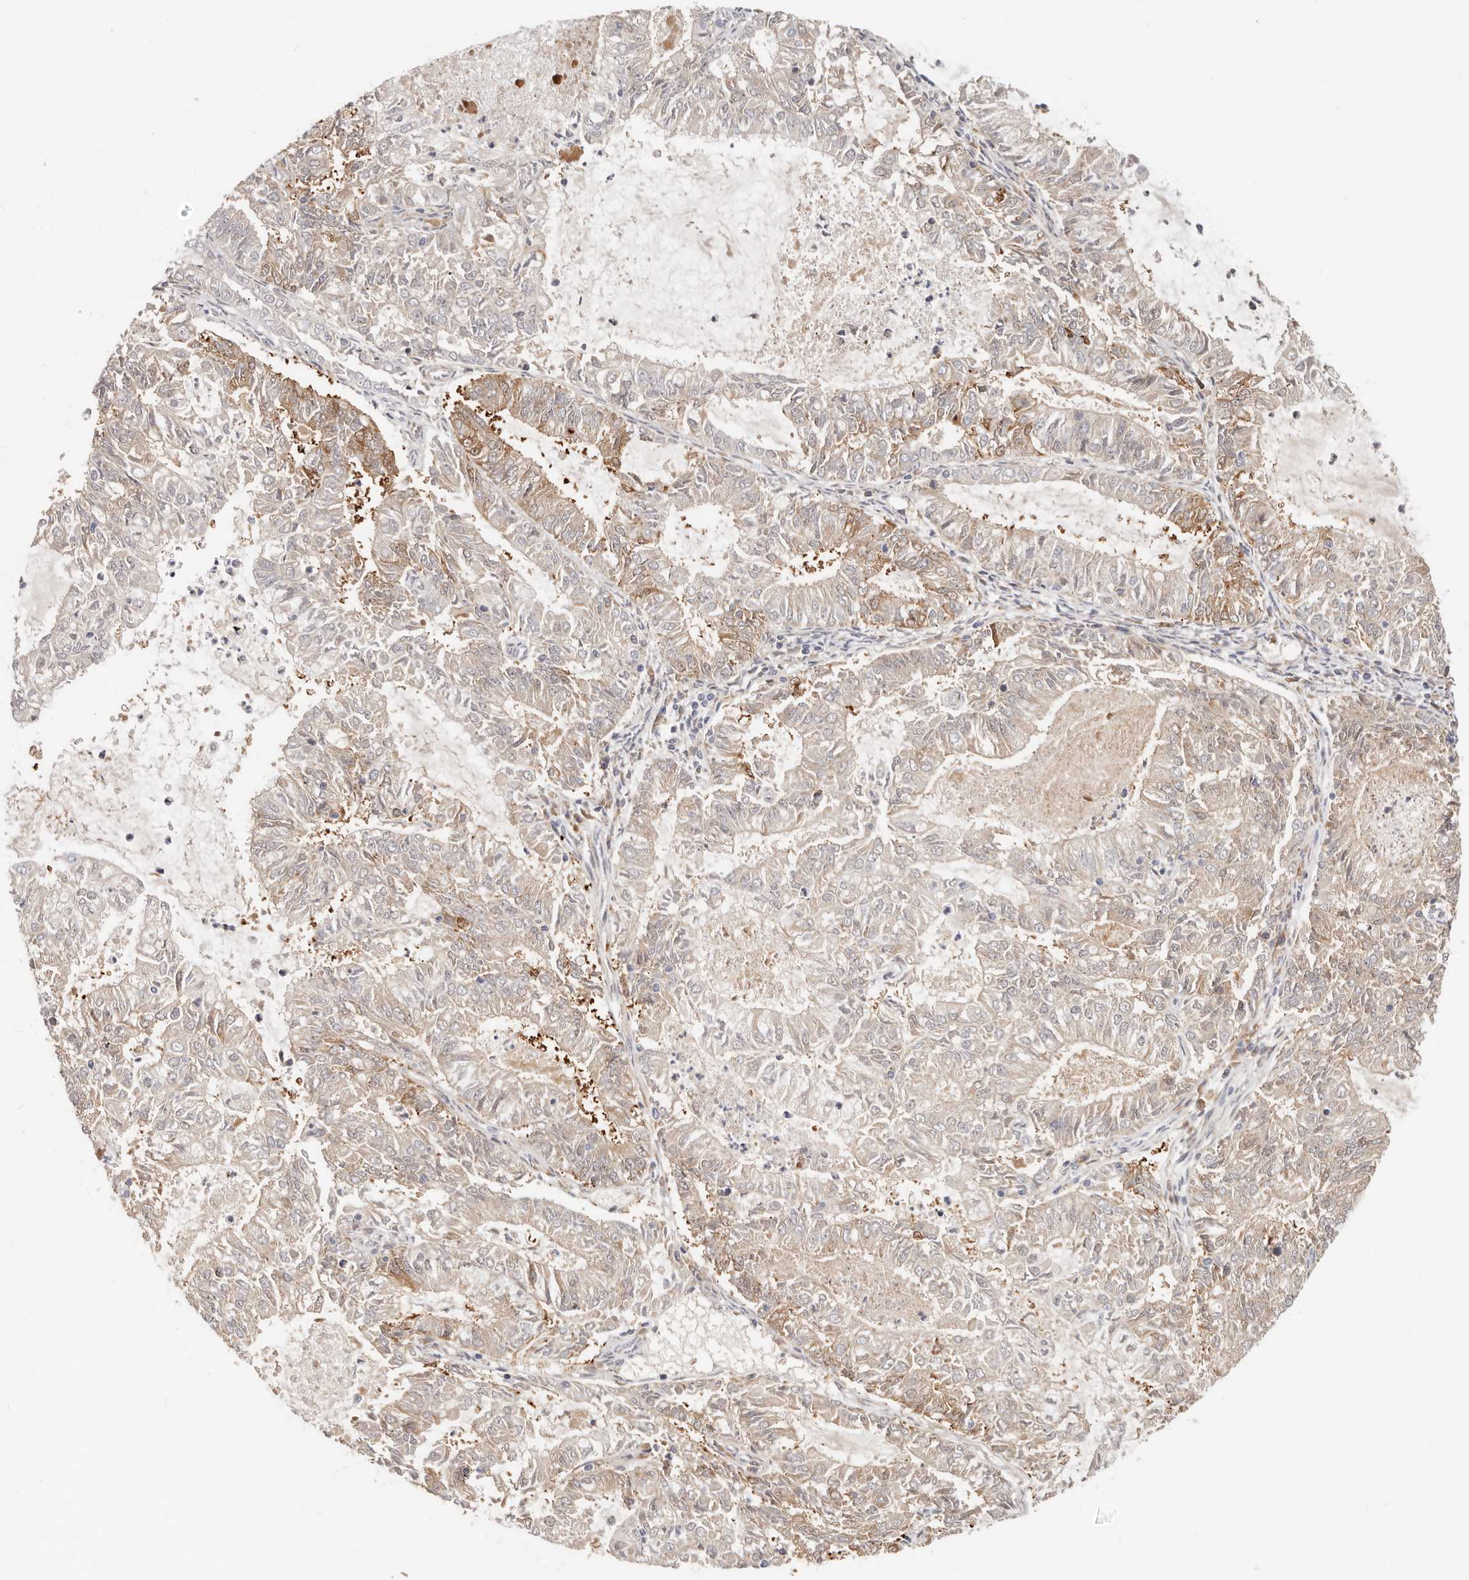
{"staining": {"intensity": "weak", "quantity": ">75%", "location": "cytoplasmic/membranous"}, "tissue": "endometrial cancer", "cell_type": "Tumor cells", "image_type": "cancer", "snomed": [{"axis": "morphology", "description": "Adenocarcinoma, NOS"}, {"axis": "topography", "description": "Endometrium"}], "caption": "This is a photomicrograph of immunohistochemistry staining of endometrial adenocarcinoma, which shows weak expression in the cytoplasmic/membranous of tumor cells.", "gene": "ZRANB1", "patient": {"sex": "female", "age": 57}}